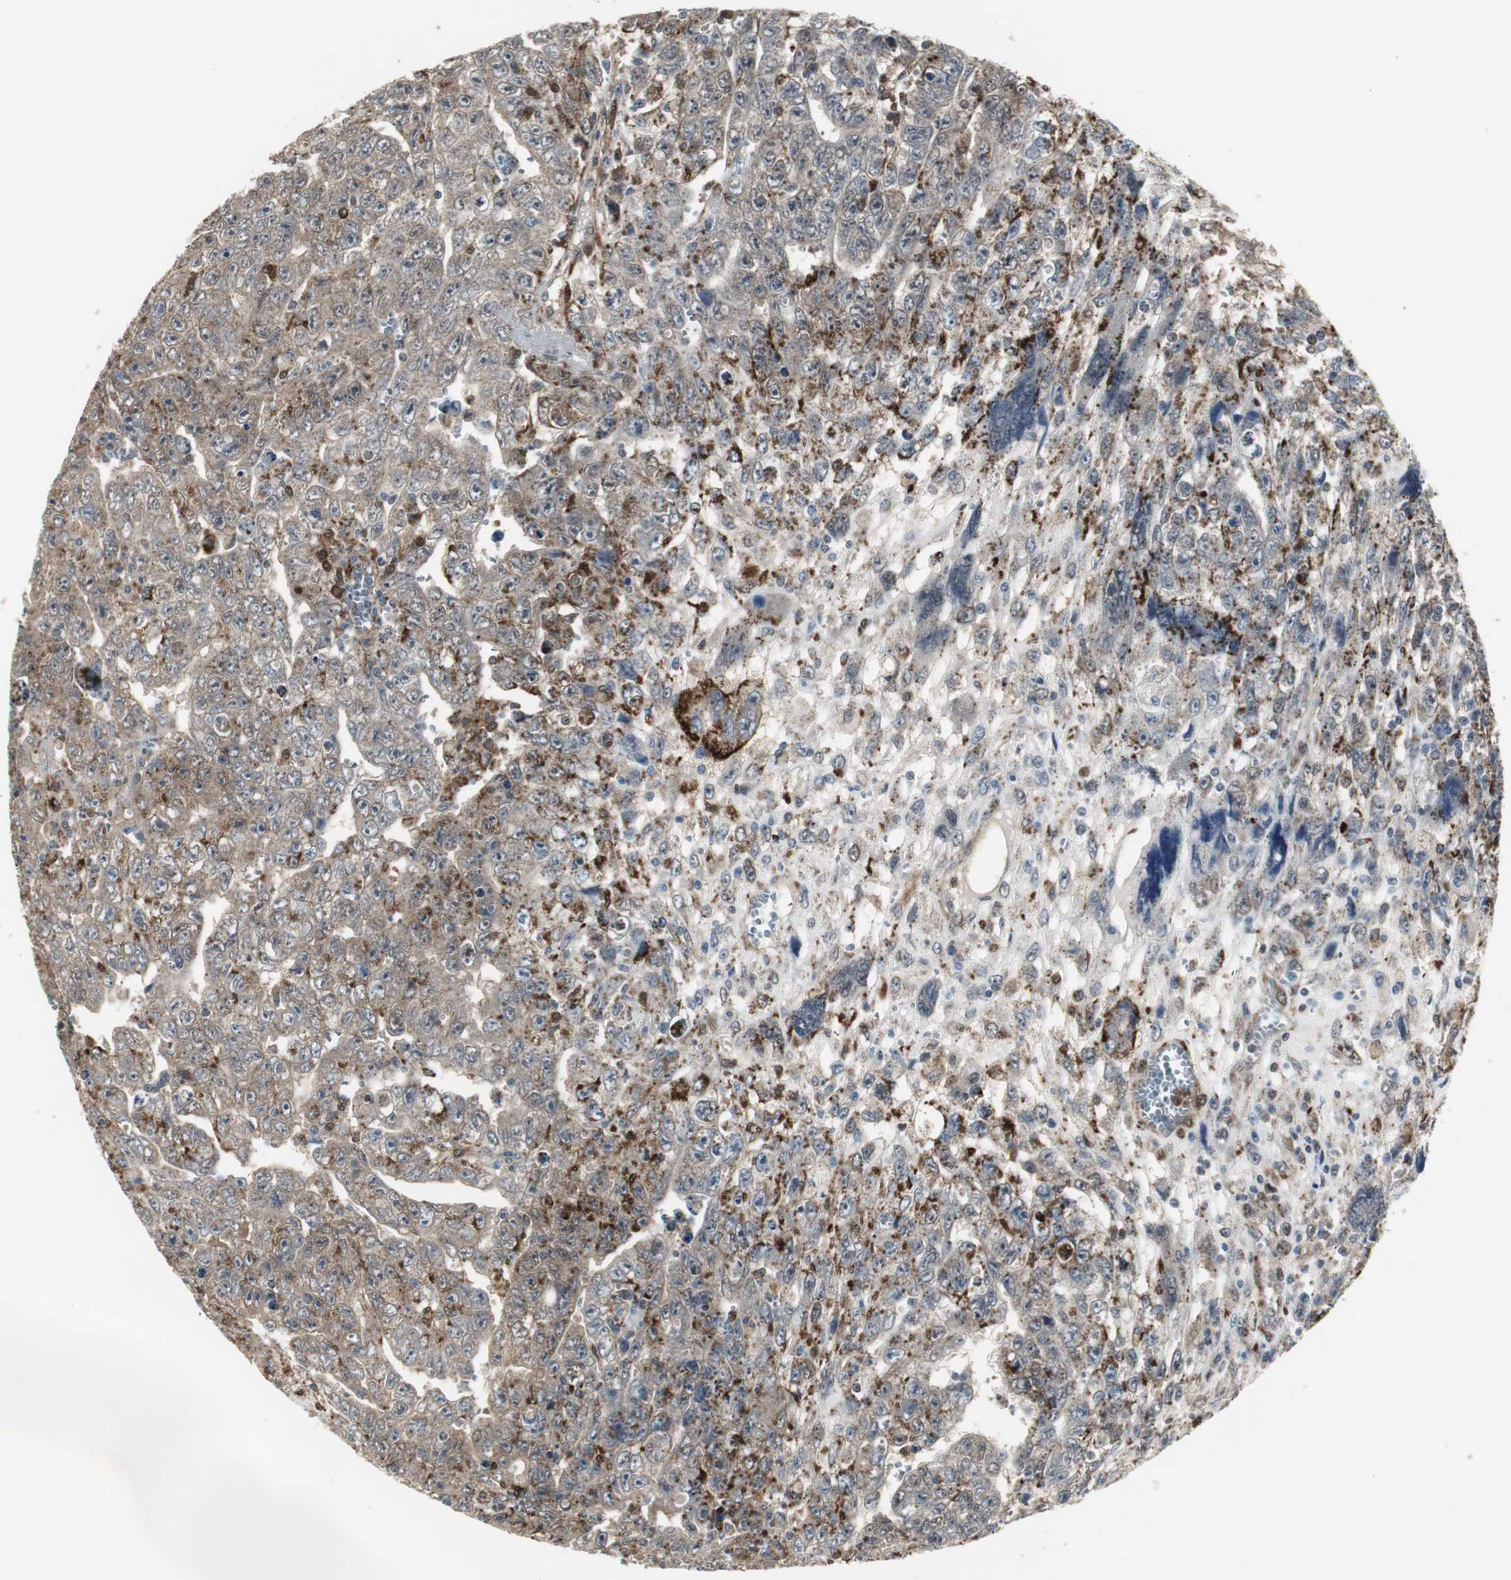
{"staining": {"intensity": "moderate", "quantity": ">75%", "location": "cytoplasmic/membranous"}, "tissue": "testis cancer", "cell_type": "Tumor cells", "image_type": "cancer", "snomed": [{"axis": "morphology", "description": "Carcinoma, Embryonal, NOS"}, {"axis": "topography", "description": "Testis"}], "caption": "Moderate cytoplasmic/membranous protein expression is seen in approximately >75% of tumor cells in testis cancer (embryonal carcinoma).", "gene": "PLIN3", "patient": {"sex": "male", "age": 28}}